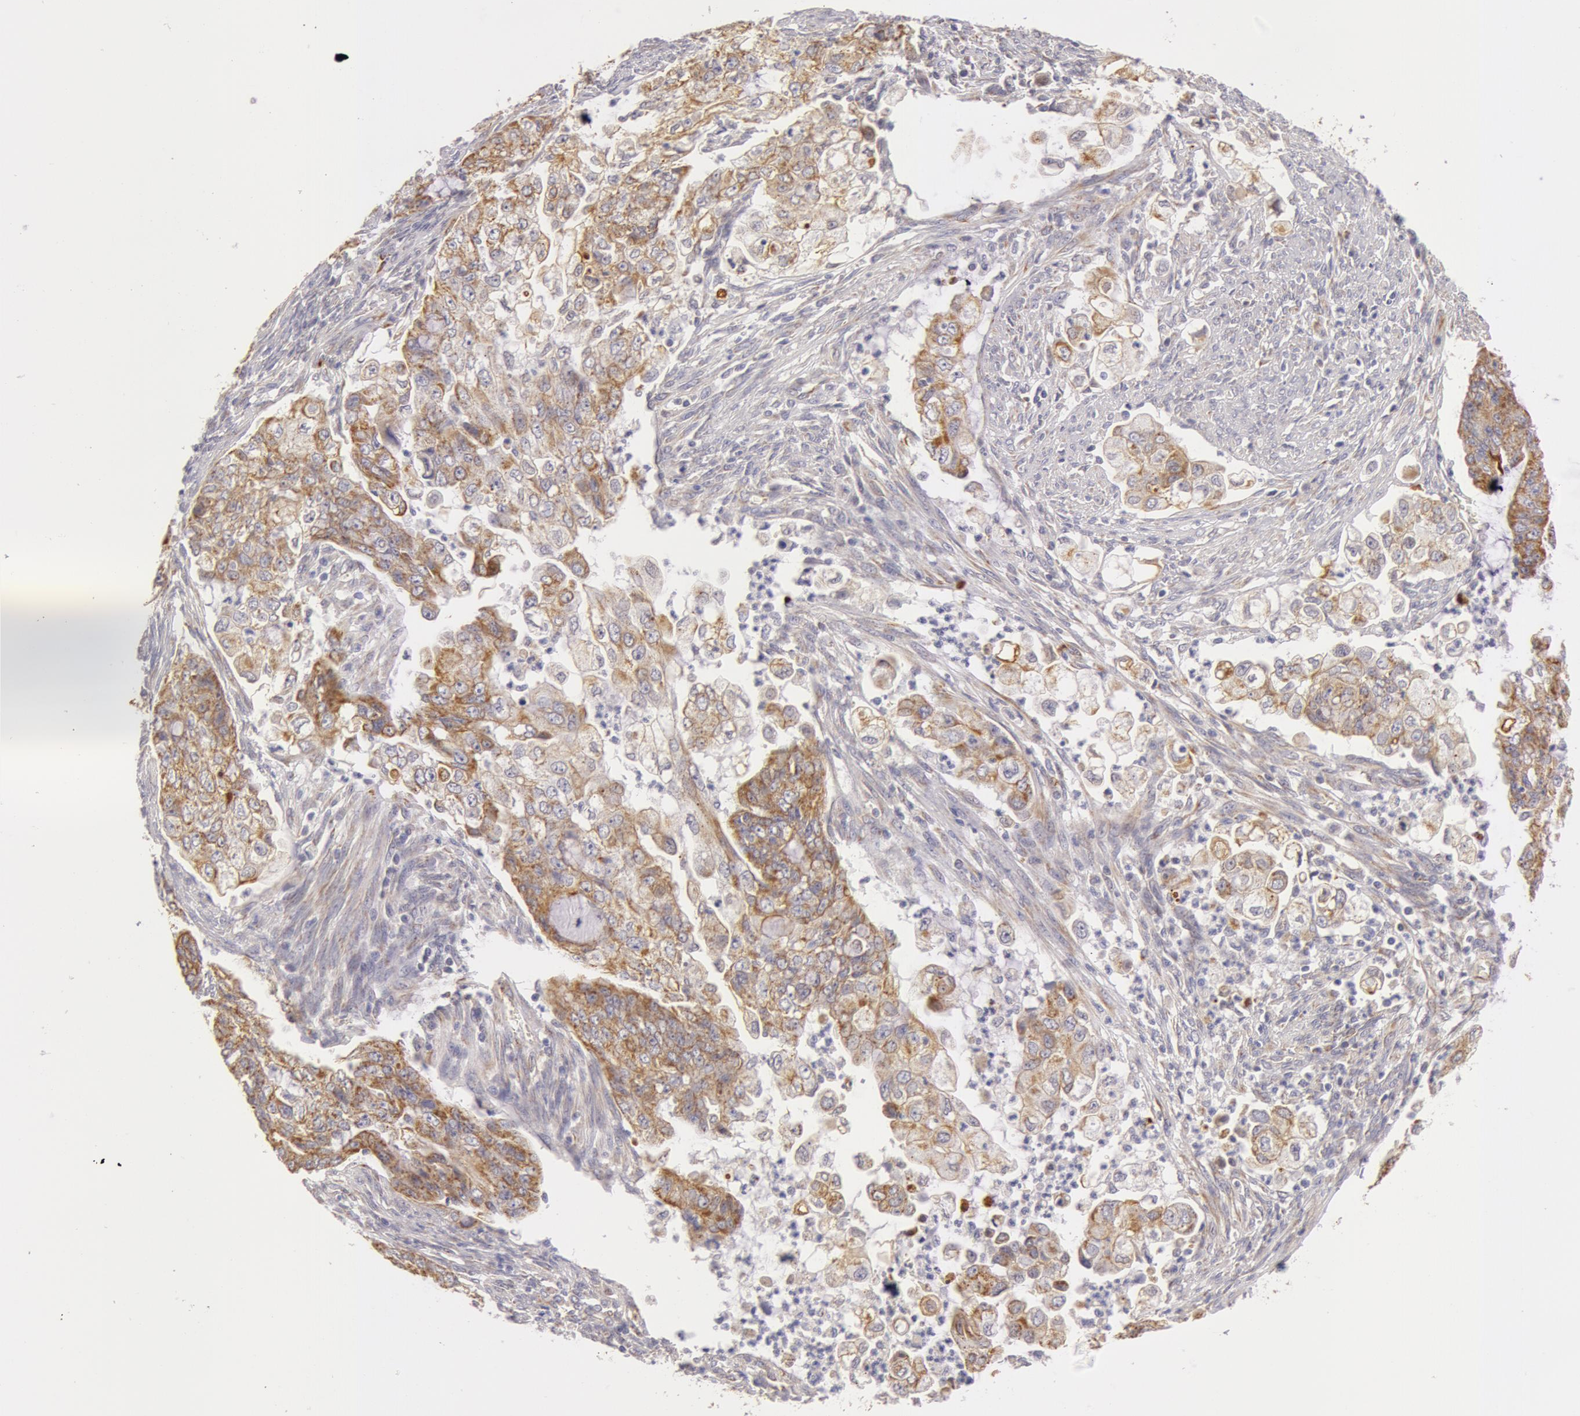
{"staining": {"intensity": "moderate", "quantity": ">75%", "location": "cytoplasmic/membranous"}, "tissue": "endometrial cancer", "cell_type": "Tumor cells", "image_type": "cancer", "snomed": [{"axis": "morphology", "description": "Adenocarcinoma, NOS"}, {"axis": "topography", "description": "Endometrium"}], "caption": "The image demonstrates immunohistochemical staining of endometrial cancer. There is moderate cytoplasmic/membranous staining is appreciated in approximately >75% of tumor cells. (IHC, brightfield microscopy, high magnification).", "gene": "KRT18", "patient": {"sex": "female", "age": 75}}